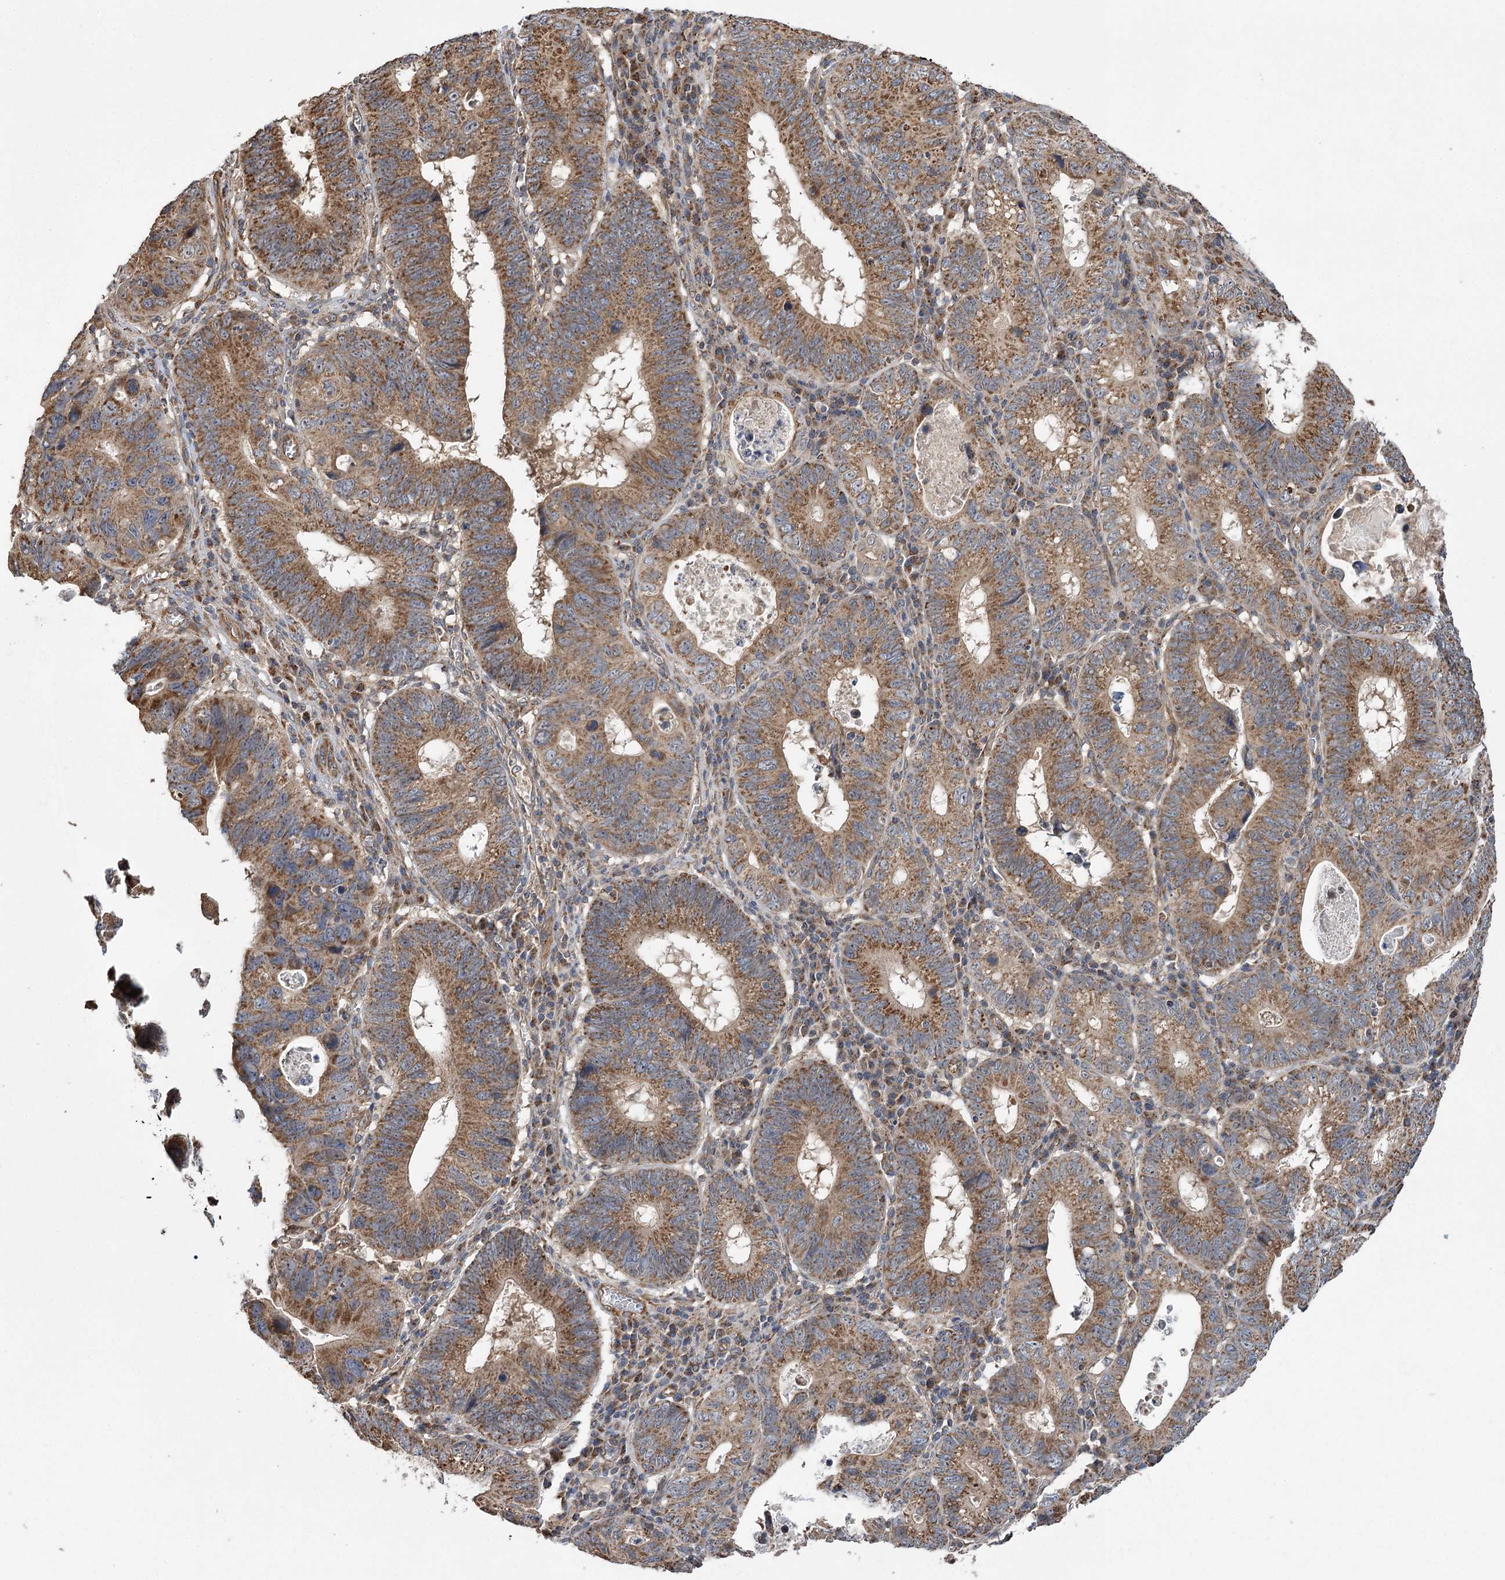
{"staining": {"intensity": "moderate", "quantity": ">75%", "location": "cytoplasmic/membranous"}, "tissue": "stomach cancer", "cell_type": "Tumor cells", "image_type": "cancer", "snomed": [{"axis": "morphology", "description": "Adenocarcinoma, NOS"}, {"axis": "topography", "description": "Stomach"}], "caption": "A brown stain labels moderate cytoplasmic/membranous staining of a protein in human stomach adenocarcinoma tumor cells. Nuclei are stained in blue.", "gene": "RWDD4", "patient": {"sex": "male", "age": 59}}